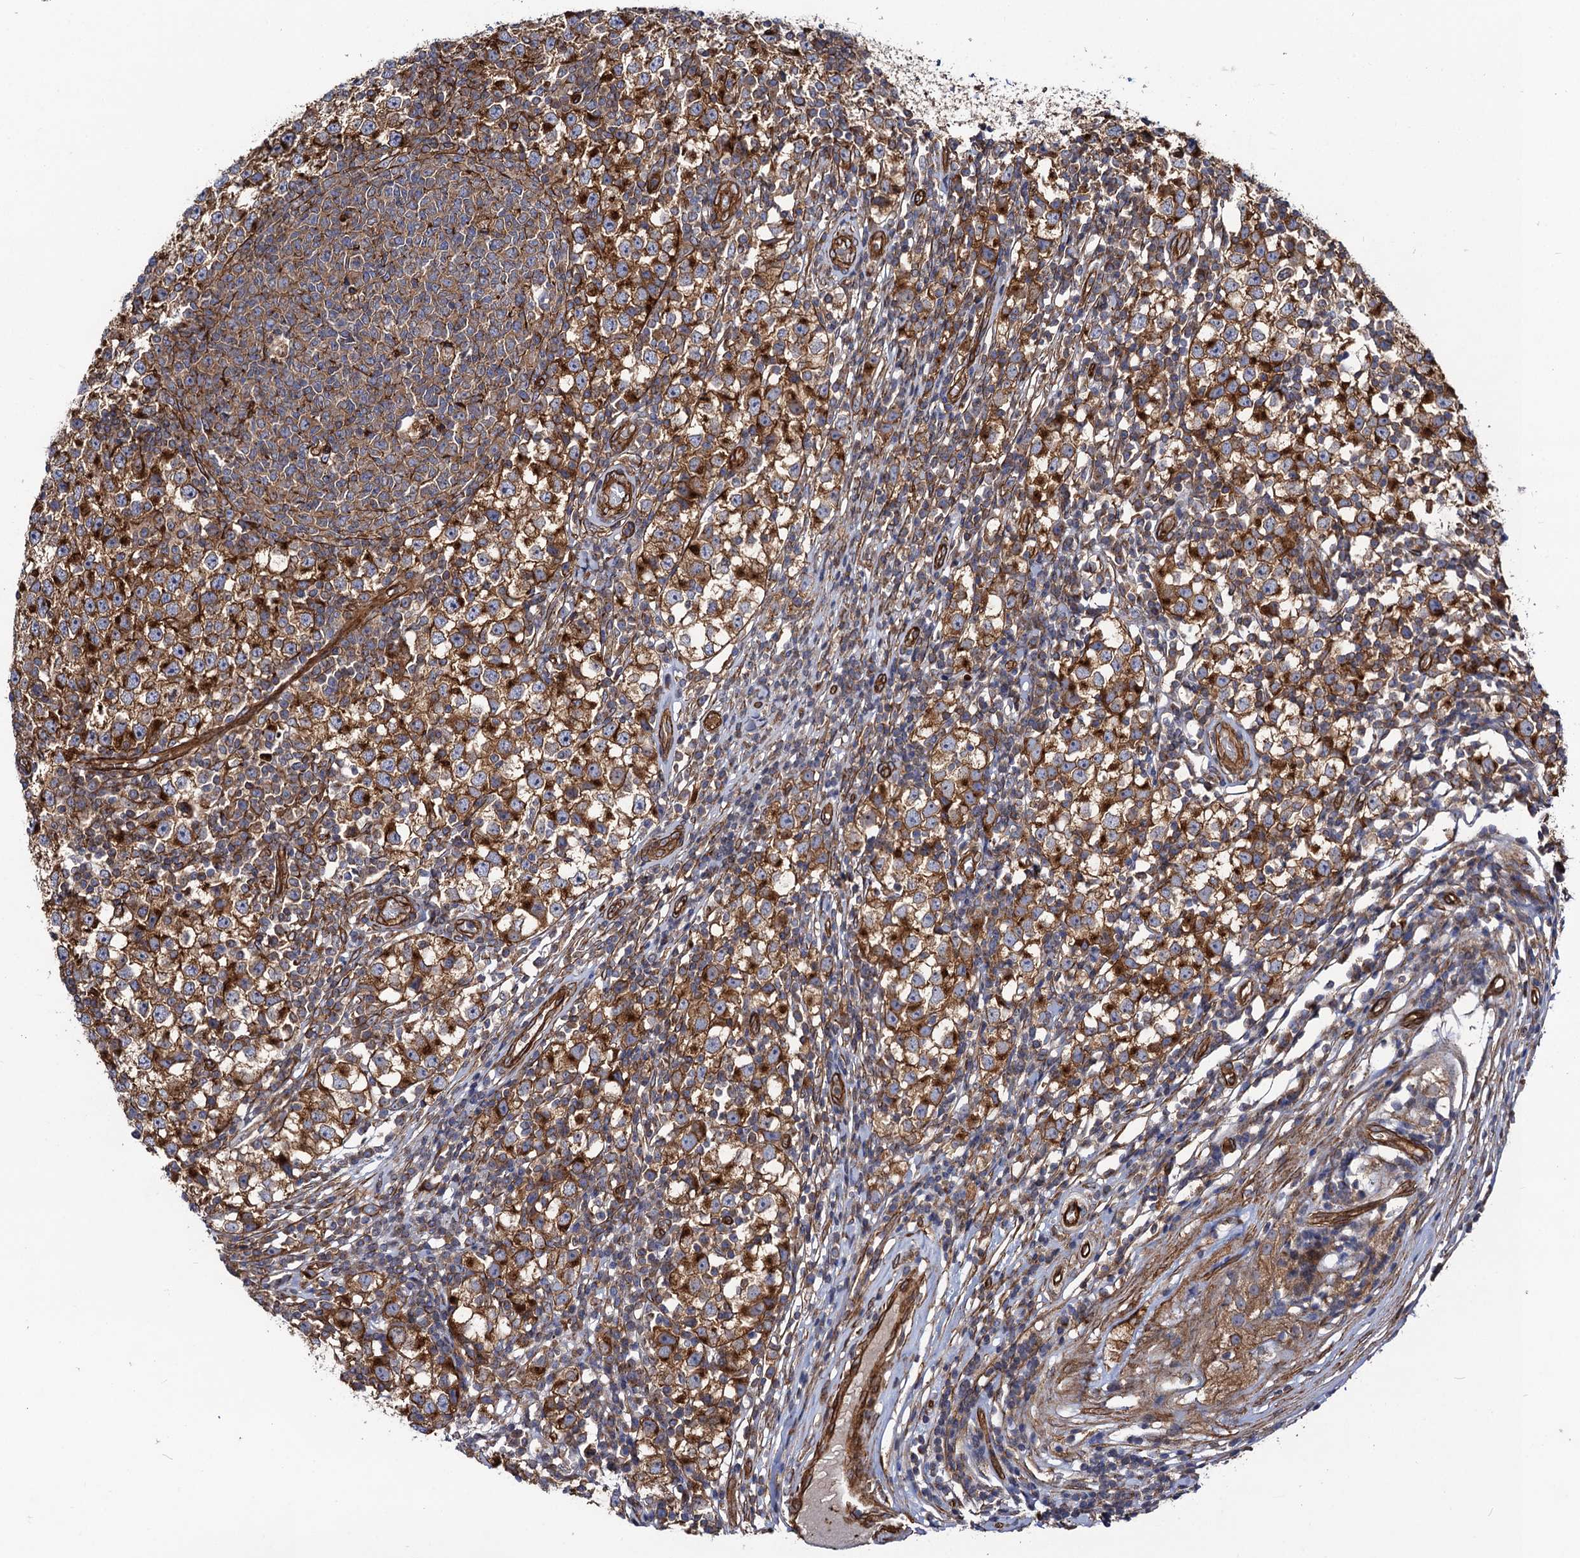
{"staining": {"intensity": "moderate", "quantity": ">75%", "location": "cytoplasmic/membranous"}, "tissue": "testis cancer", "cell_type": "Tumor cells", "image_type": "cancer", "snomed": [{"axis": "morphology", "description": "Seminoma, NOS"}, {"axis": "topography", "description": "Testis"}], "caption": "A histopathology image of testis cancer (seminoma) stained for a protein reveals moderate cytoplasmic/membranous brown staining in tumor cells.", "gene": "CIP2A", "patient": {"sex": "male", "age": 65}}